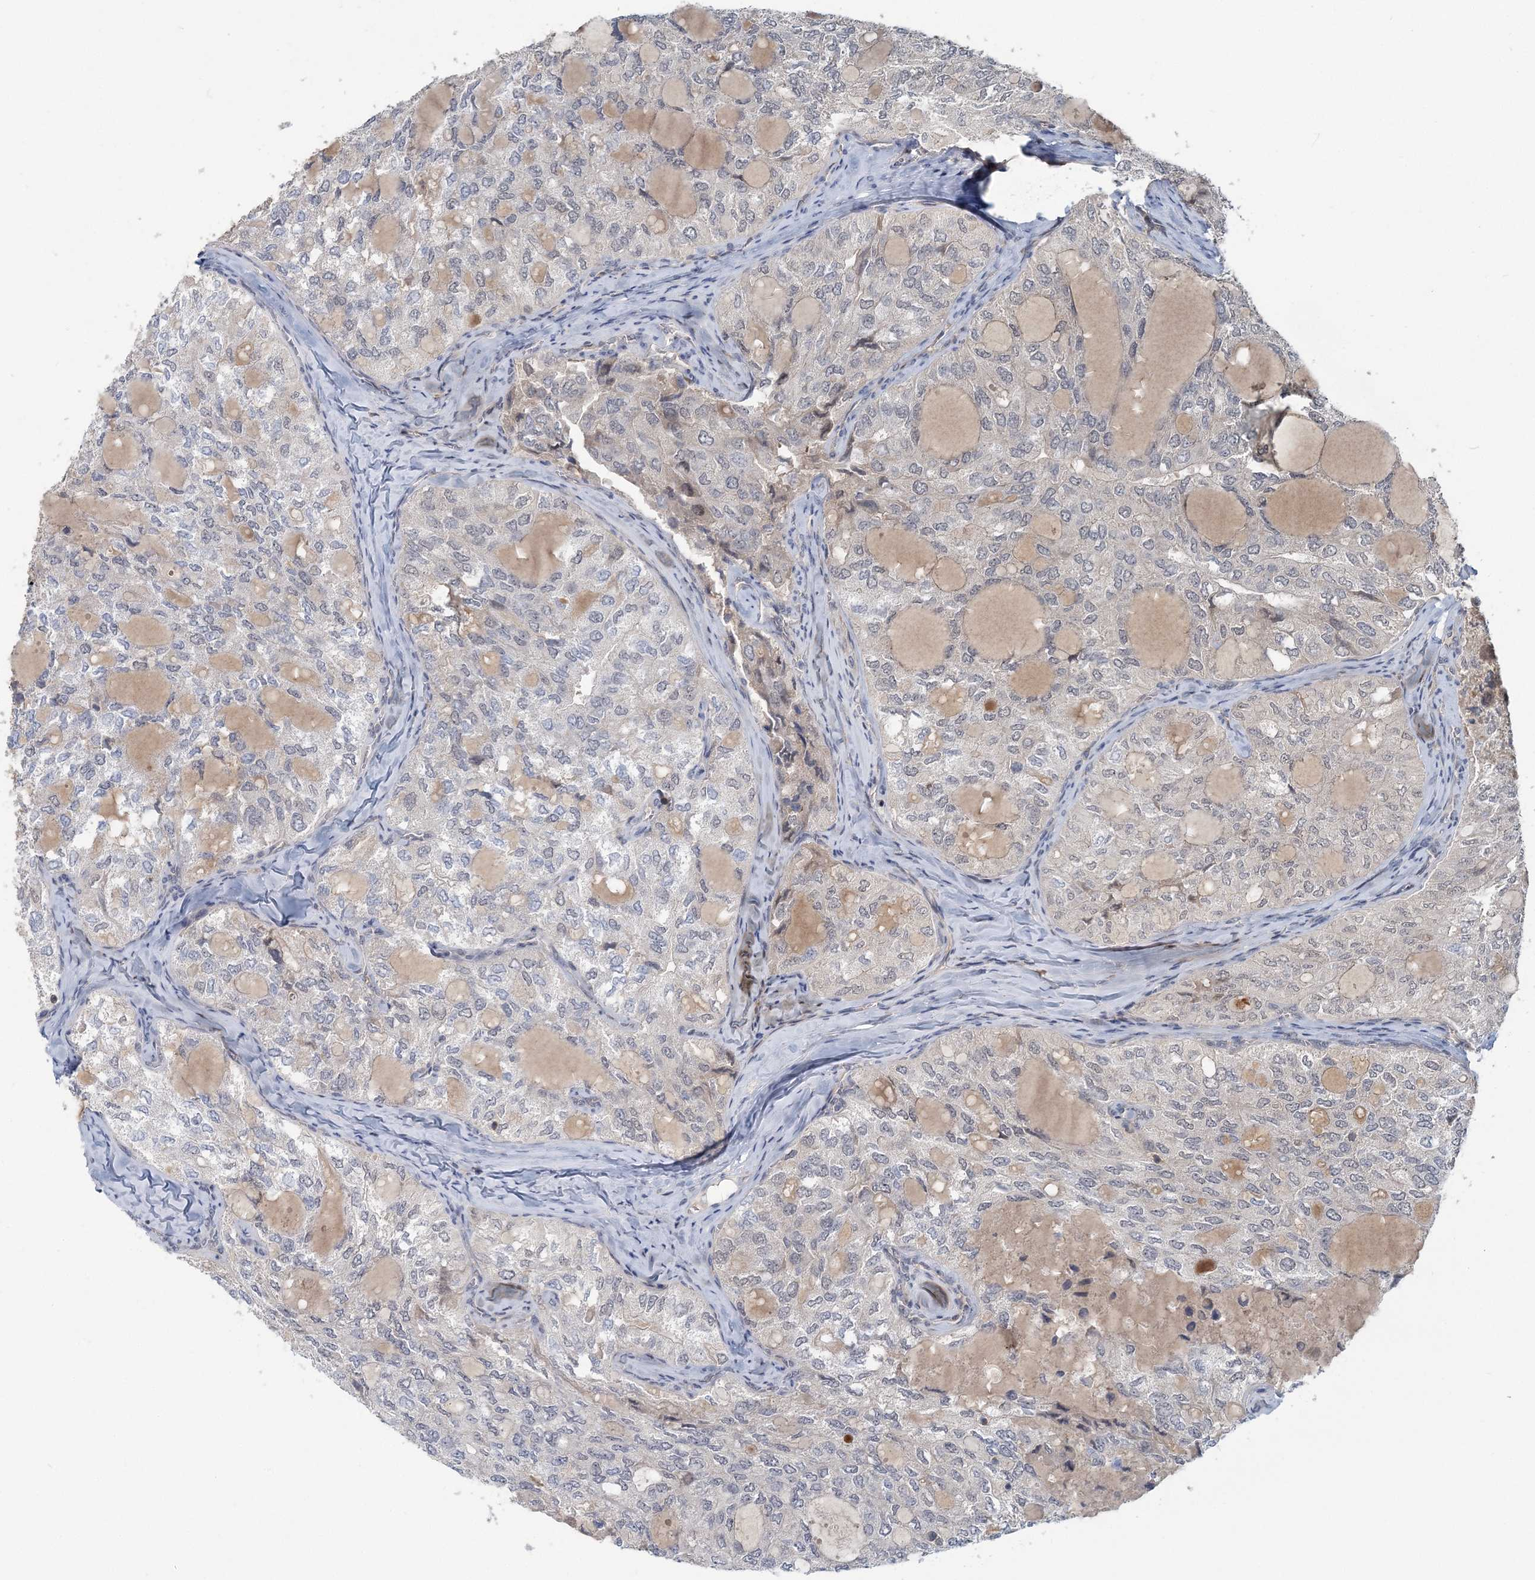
{"staining": {"intensity": "weak", "quantity": "<25%", "location": "nuclear"}, "tissue": "thyroid cancer", "cell_type": "Tumor cells", "image_type": "cancer", "snomed": [{"axis": "morphology", "description": "Follicular adenoma carcinoma, NOS"}, {"axis": "topography", "description": "Thyroid gland"}], "caption": "Thyroid cancer (follicular adenoma carcinoma) stained for a protein using immunohistochemistry displays no expression tumor cells.", "gene": "RNF25", "patient": {"sex": "male", "age": 75}}